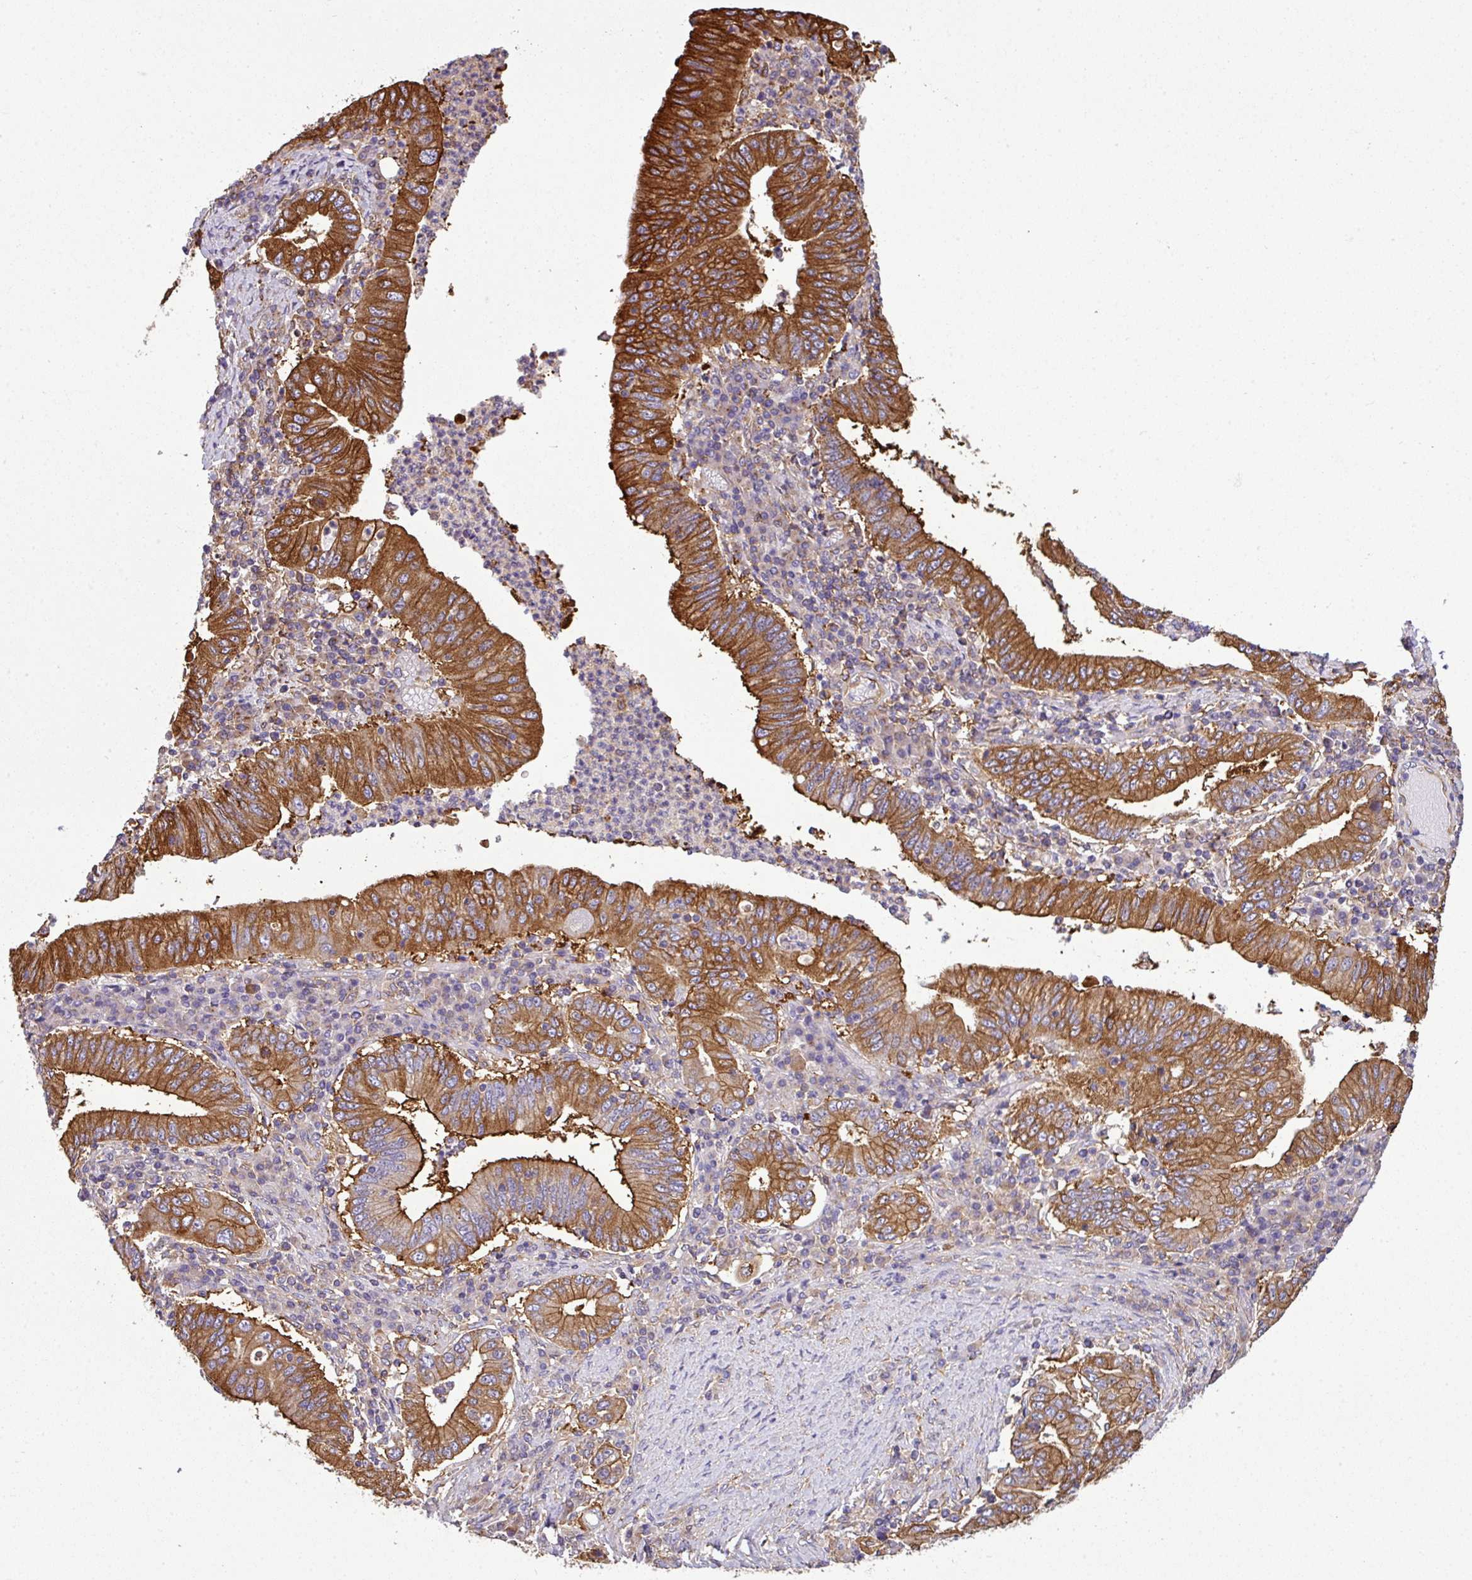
{"staining": {"intensity": "strong", "quantity": ">75%", "location": "cytoplasmic/membranous"}, "tissue": "stomach cancer", "cell_type": "Tumor cells", "image_type": "cancer", "snomed": [{"axis": "morphology", "description": "Normal tissue, NOS"}, {"axis": "morphology", "description": "Adenocarcinoma, NOS"}, {"axis": "topography", "description": "Esophagus"}, {"axis": "topography", "description": "Stomach, upper"}, {"axis": "topography", "description": "Peripheral nerve tissue"}], "caption": "Stomach cancer stained with immunohistochemistry (IHC) reveals strong cytoplasmic/membranous positivity in approximately >75% of tumor cells. (IHC, brightfield microscopy, high magnification).", "gene": "XNDC1N", "patient": {"sex": "male", "age": 62}}